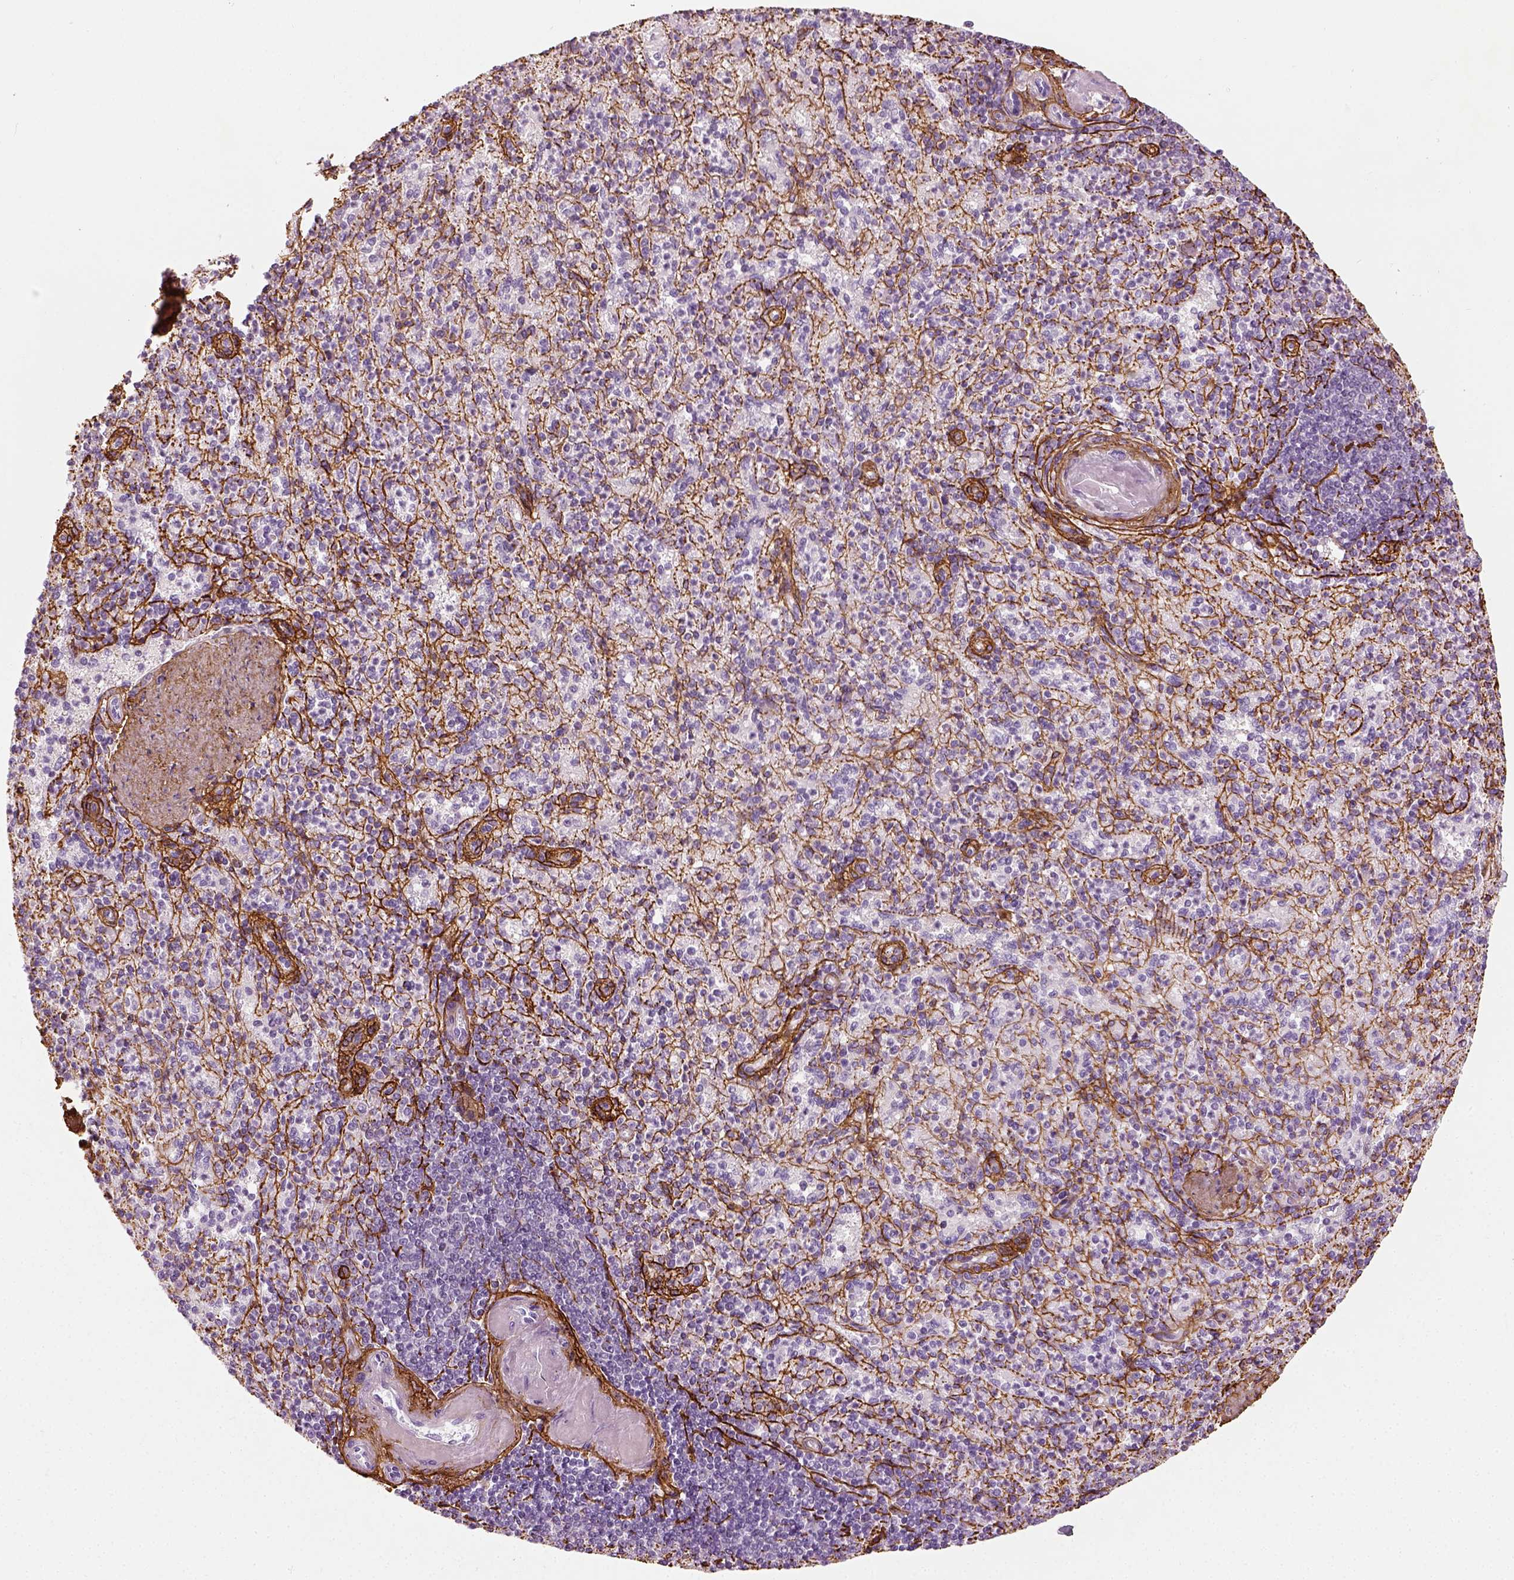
{"staining": {"intensity": "negative", "quantity": "none", "location": "none"}, "tissue": "spleen", "cell_type": "Cells in red pulp", "image_type": "normal", "snomed": [{"axis": "morphology", "description": "Normal tissue, NOS"}, {"axis": "topography", "description": "Spleen"}], "caption": "IHC image of benign human spleen stained for a protein (brown), which reveals no positivity in cells in red pulp.", "gene": "COL6A2", "patient": {"sex": "female", "age": 74}}